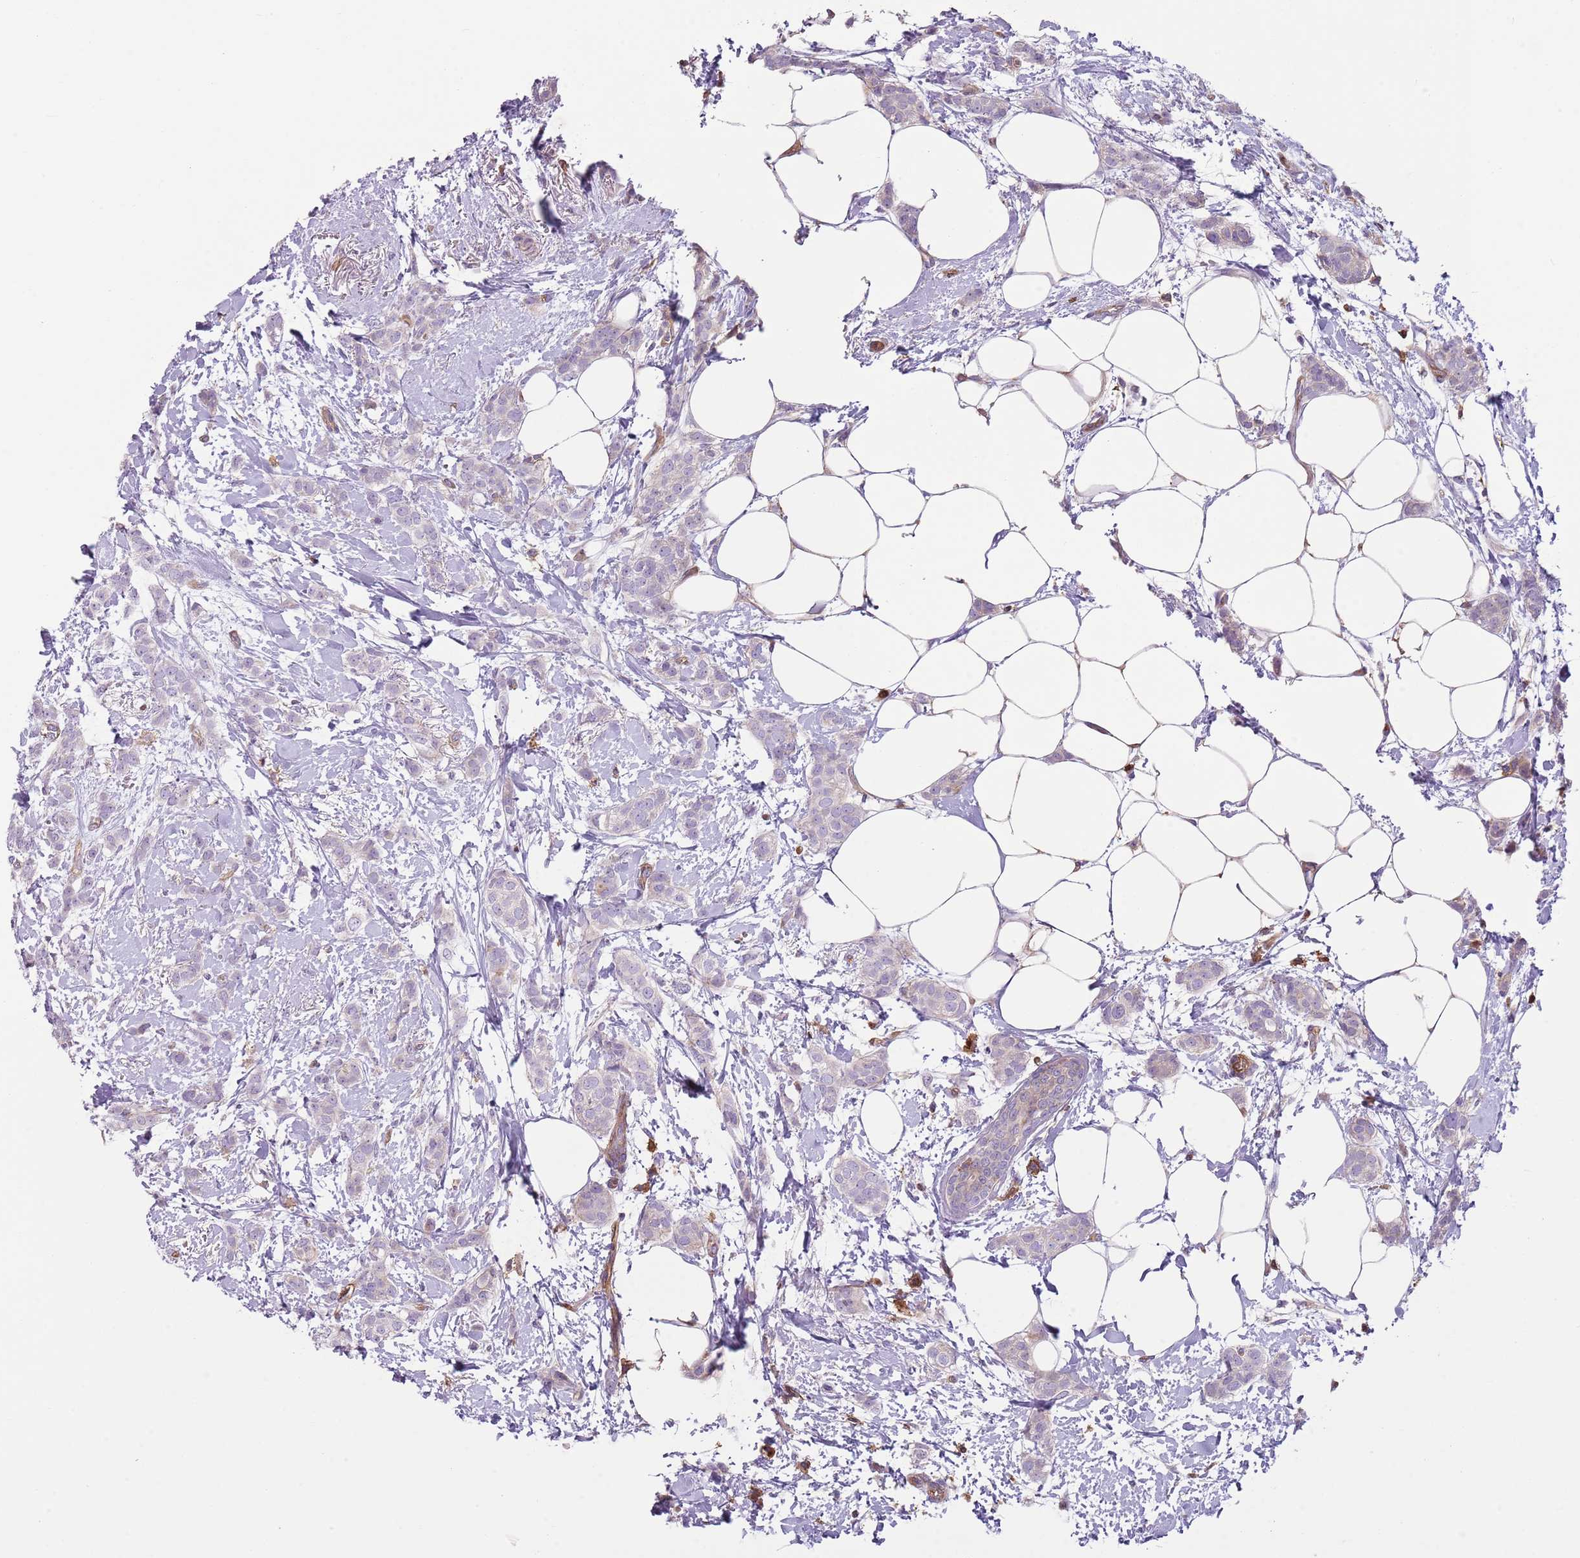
{"staining": {"intensity": "negative", "quantity": "none", "location": "none"}, "tissue": "breast cancer", "cell_type": "Tumor cells", "image_type": "cancer", "snomed": [{"axis": "morphology", "description": "Duct carcinoma"}, {"axis": "topography", "description": "Breast"}], "caption": "Breast cancer (invasive ductal carcinoma) stained for a protein using immunohistochemistry (IHC) exhibits no expression tumor cells.", "gene": "GNAI3", "patient": {"sex": "female", "age": 72}}